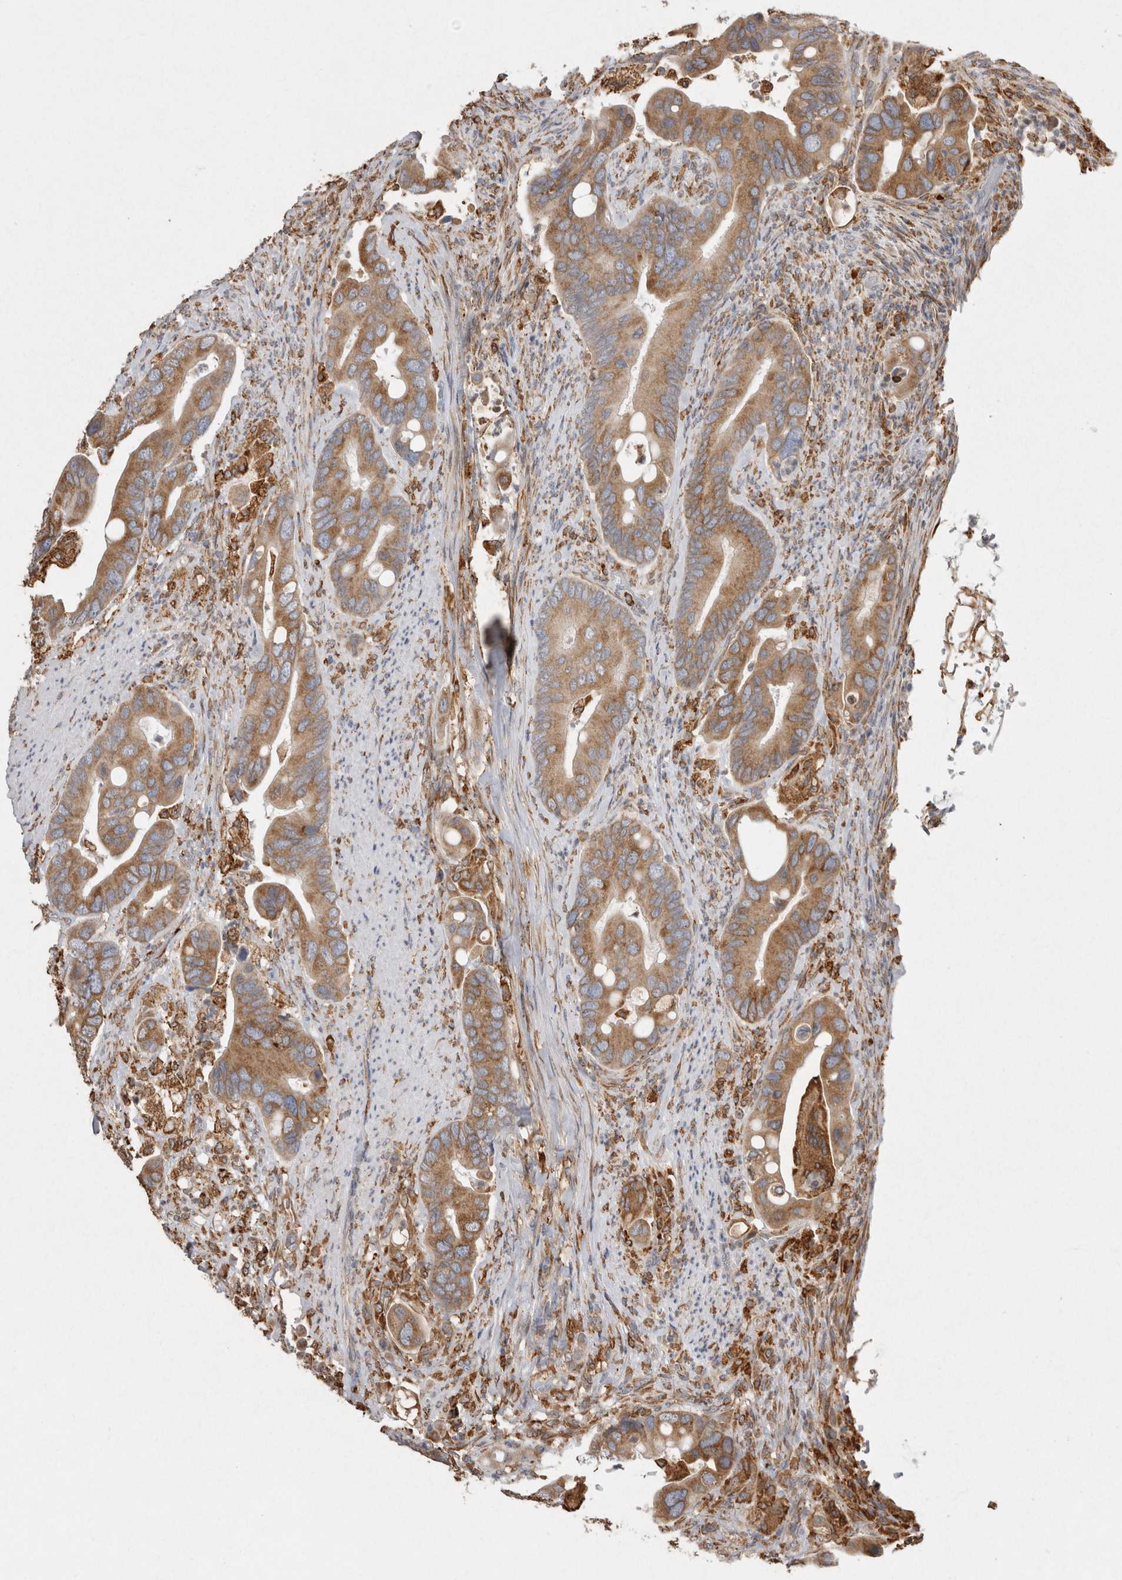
{"staining": {"intensity": "moderate", "quantity": ">75%", "location": "cytoplasmic/membranous"}, "tissue": "colorectal cancer", "cell_type": "Tumor cells", "image_type": "cancer", "snomed": [{"axis": "morphology", "description": "Adenocarcinoma, NOS"}, {"axis": "topography", "description": "Rectum"}], "caption": "Immunohistochemical staining of colorectal adenocarcinoma exhibits medium levels of moderate cytoplasmic/membranous protein expression in about >75% of tumor cells.", "gene": "LRPAP1", "patient": {"sex": "female", "age": 57}}